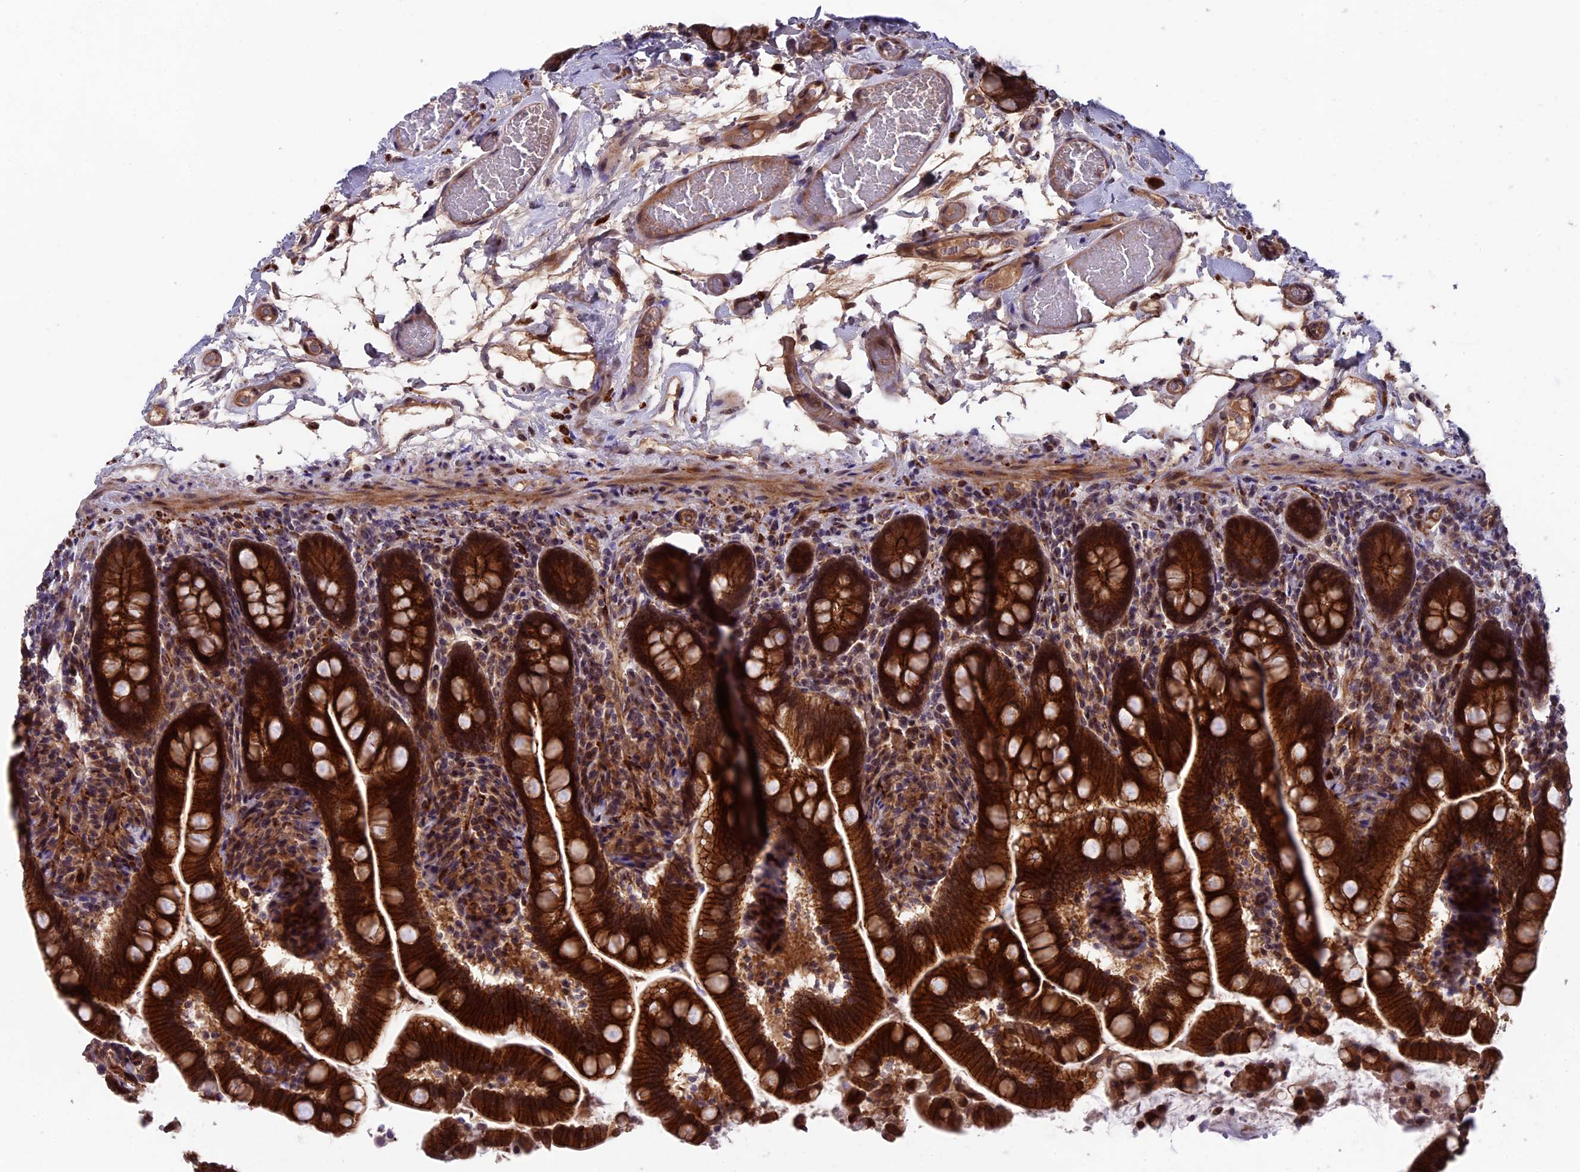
{"staining": {"intensity": "strong", "quantity": ">75%", "location": "cytoplasmic/membranous"}, "tissue": "small intestine", "cell_type": "Glandular cells", "image_type": "normal", "snomed": [{"axis": "morphology", "description": "Normal tissue, NOS"}, {"axis": "topography", "description": "Small intestine"}], "caption": "About >75% of glandular cells in normal small intestine reveal strong cytoplasmic/membranous protein staining as visualized by brown immunohistochemical staining.", "gene": "SIPA1L3", "patient": {"sex": "female", "age": 64}}